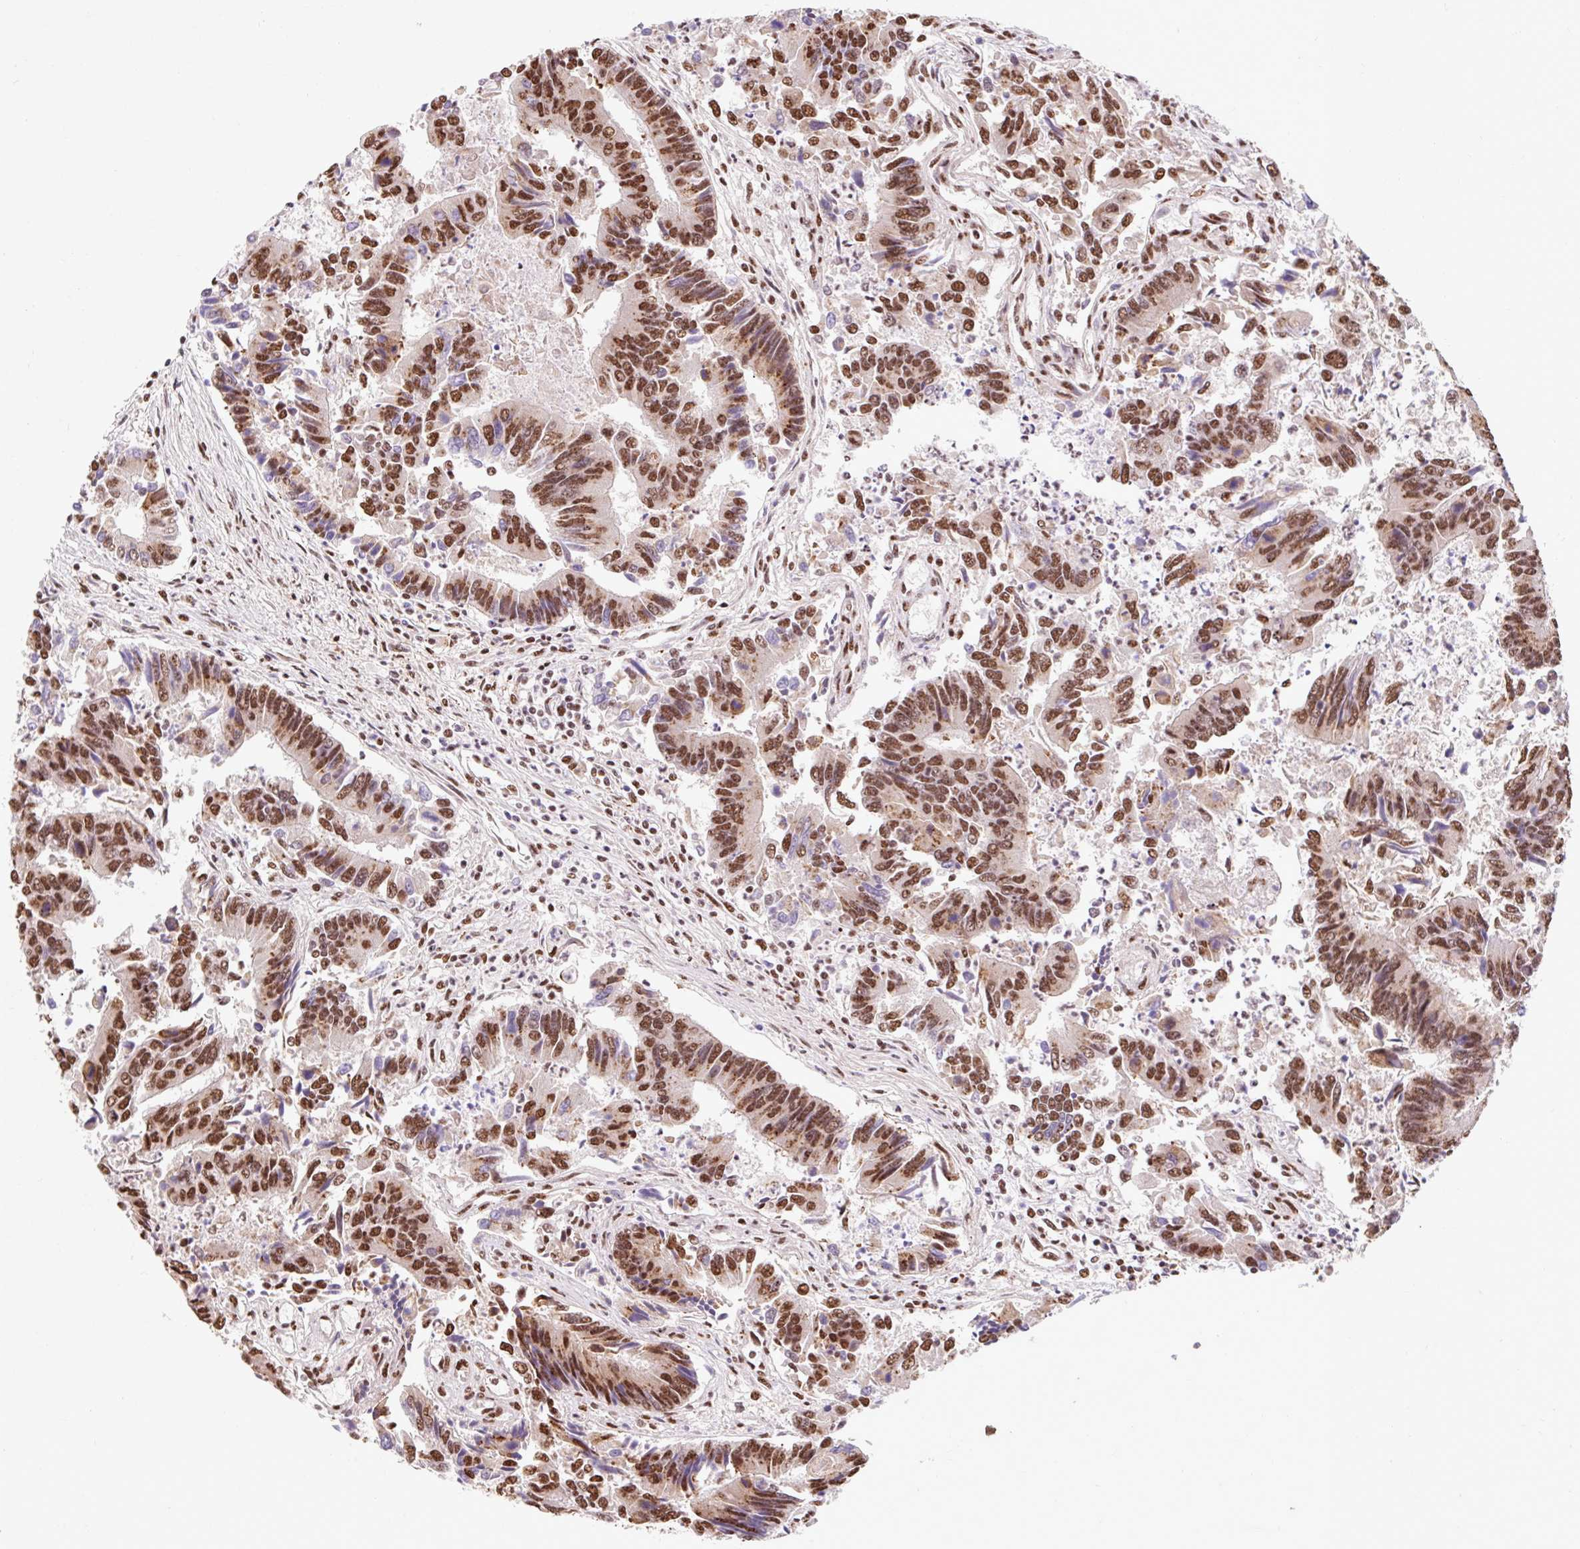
{"staining": {"intensity": "moderate", "quantity": ">75%", "location": "nuclear"}, "tissue": "colorectal cancer", "cell_type": "Tumor cells", "image_type": "cancer", "snomed": [{"axis": "morphology", "description": "Adenocarcinoma, NOS"}, {"axis": "topography", "description": "Colon"}], "caption": "Protein staining of adenocarcinoma (colorectal) tissue demonstrates moderate nuclear expression in about >75% of tumor cells. (brown staining indicates protein expression, while blue staining denotes nuclei).", "gene": "BICRA", "patient": {"sex": "female", "age": 67}}